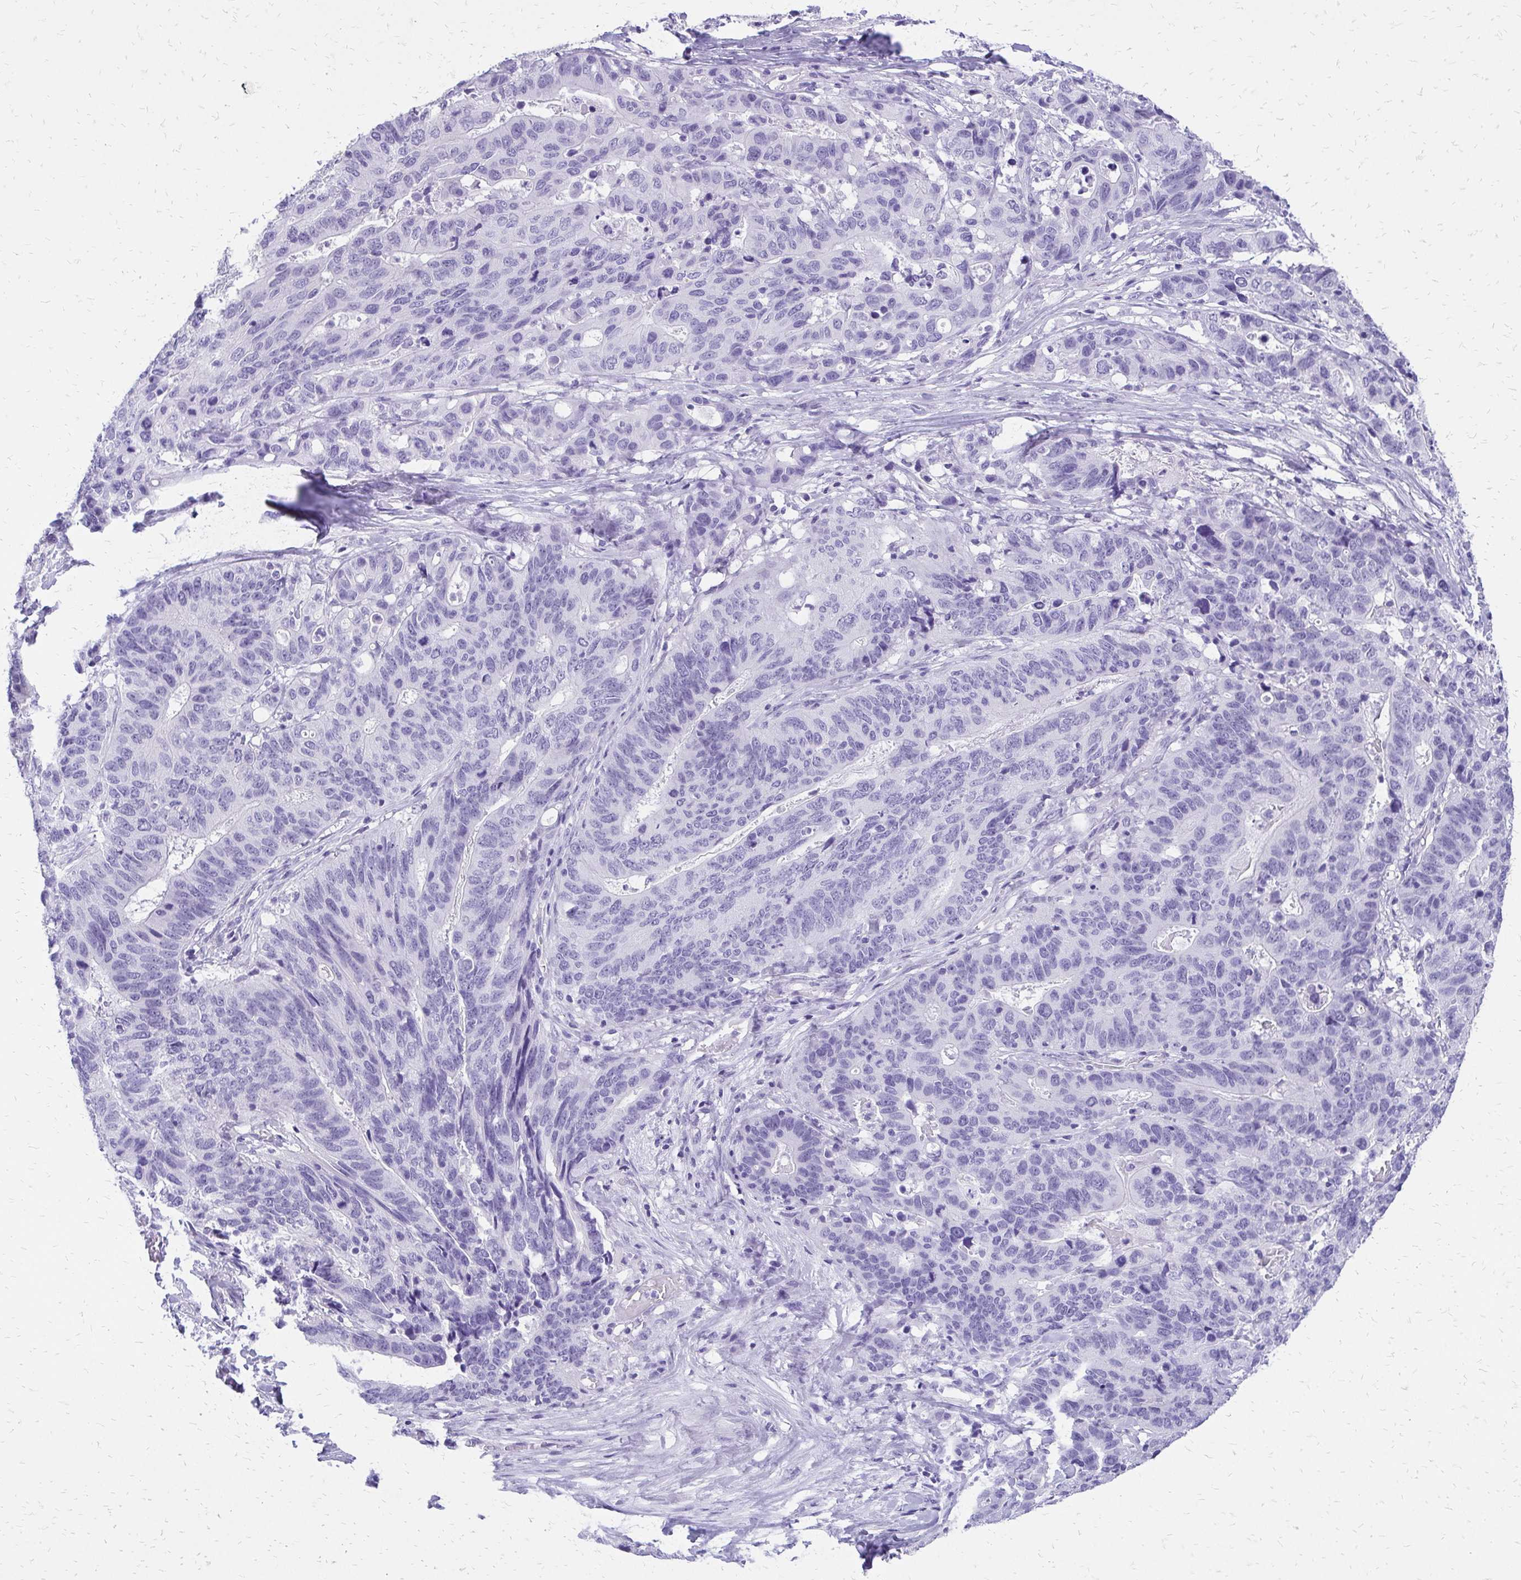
{"staining": {"intensity": "negative", "quantity": "none", "location": "none"}, "tissue": "stomach cancer", "cell_type": "Tumor cells", "image_type": "cancer", "snomed": [{"axis": "morphology", "description": "Adenocarcinoma, NOS"}, {"axis": "topography", "description": "Stomach, upper"}], "caption": "Stomach adenocarcinoma stained for a protein using IHC shows no staining tumor cells.", "gene": "SLC32A1", "patient": {"sex": "female", "age": 67}}